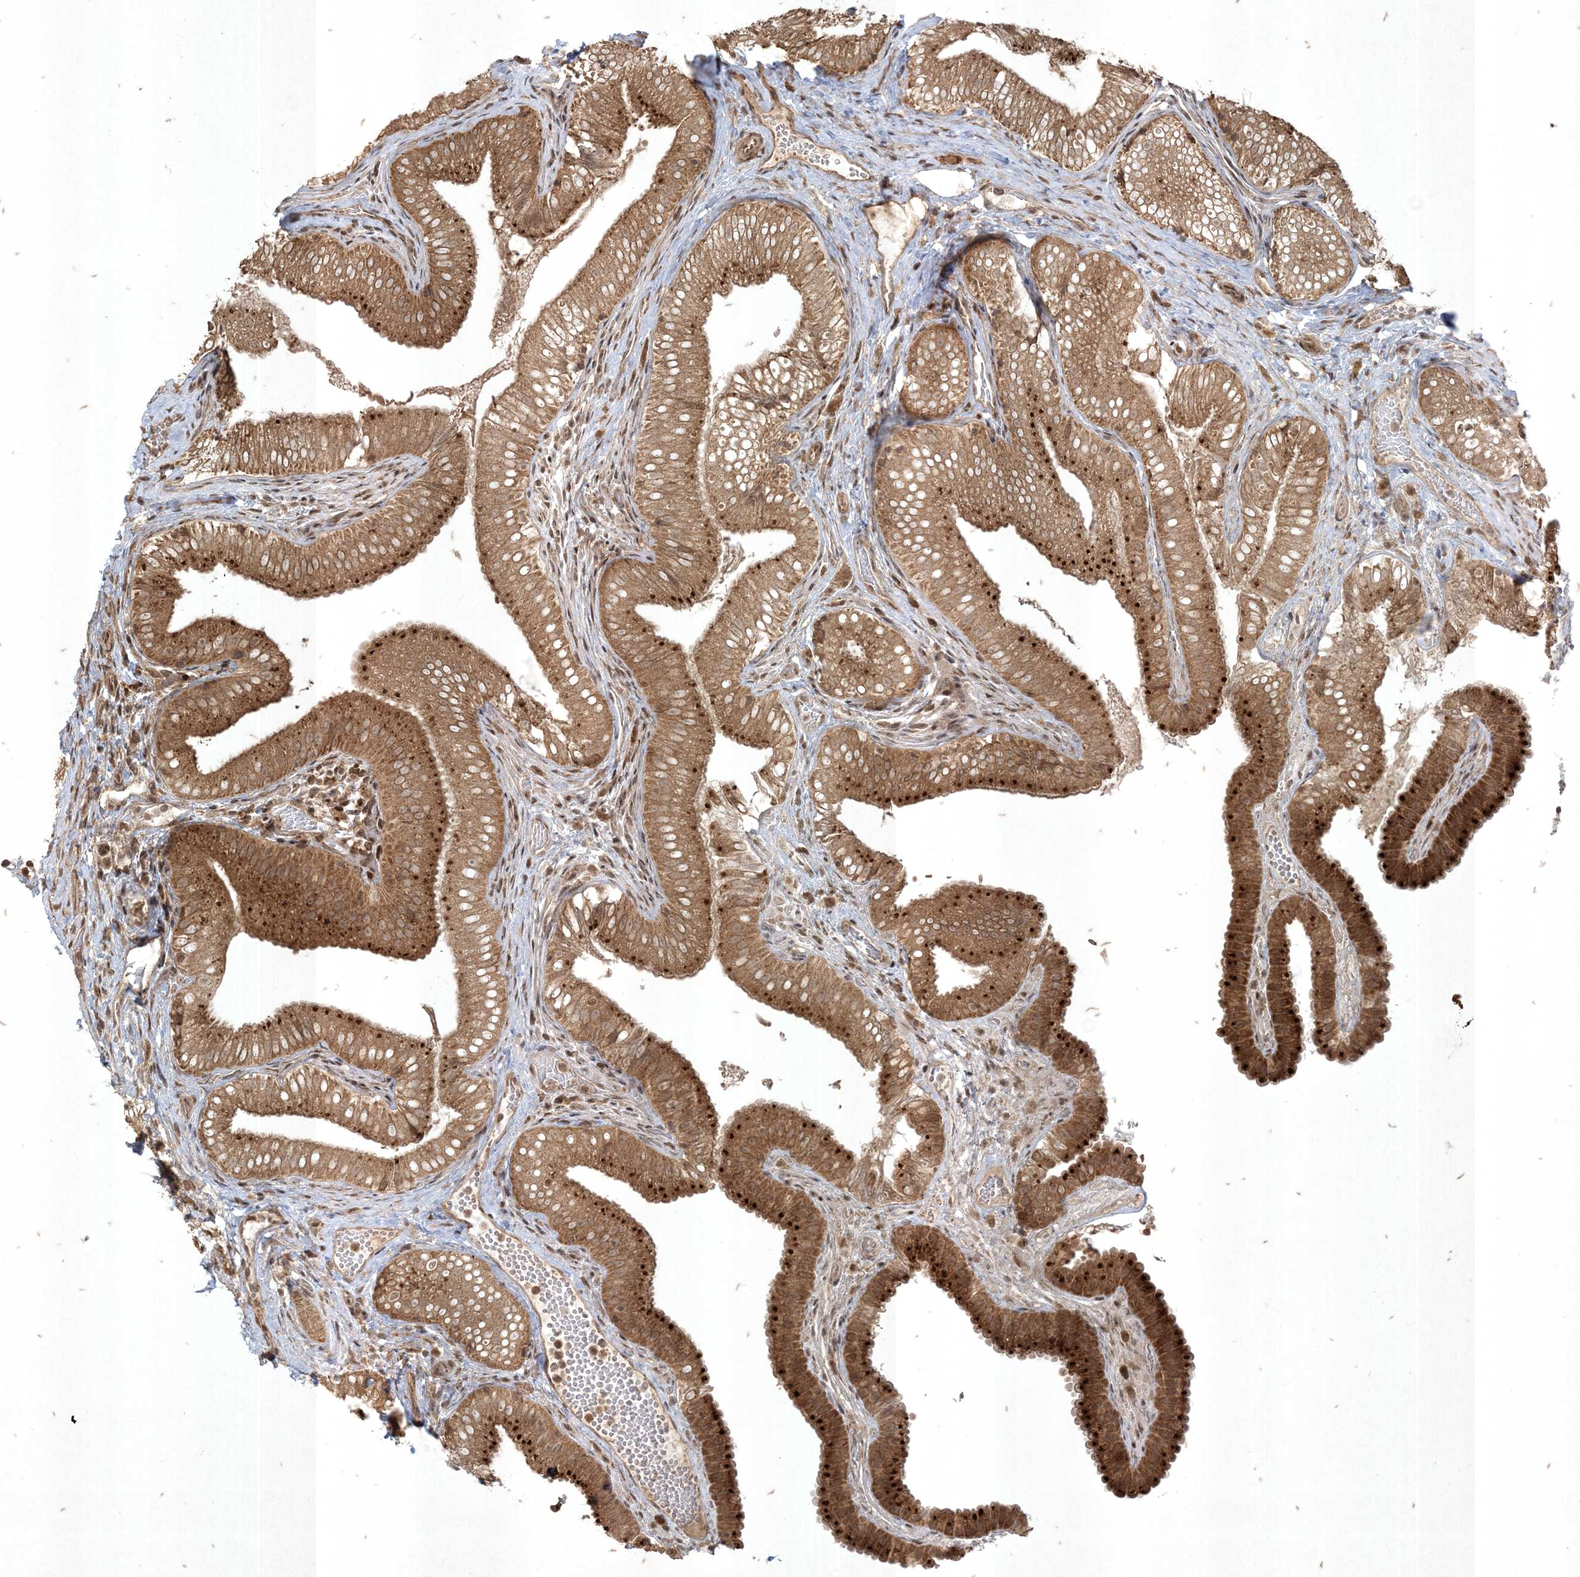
{"staining": {"intensity": "strong", "quantity": ">75%", "location": "cytoplasmic/membranous"}, "tissue": "gallbladder", "cell_type": "Glandular cells", "image_type": "normal", "snomed": [{"axis": "morphology", "description": "Normal tissue, NOS"}, {"axis": "topography", "description": "Gallbladder"}], "caption": "Strong cytoplasmic/membranous protein expression is appreciated in approximately >75% of glandular cells in gallbladder. The protein of interest is shown in brown color, while the nuclei are stained blue.", "gene": "RRAS", "patient": {"sex": "female", "age": 30}}